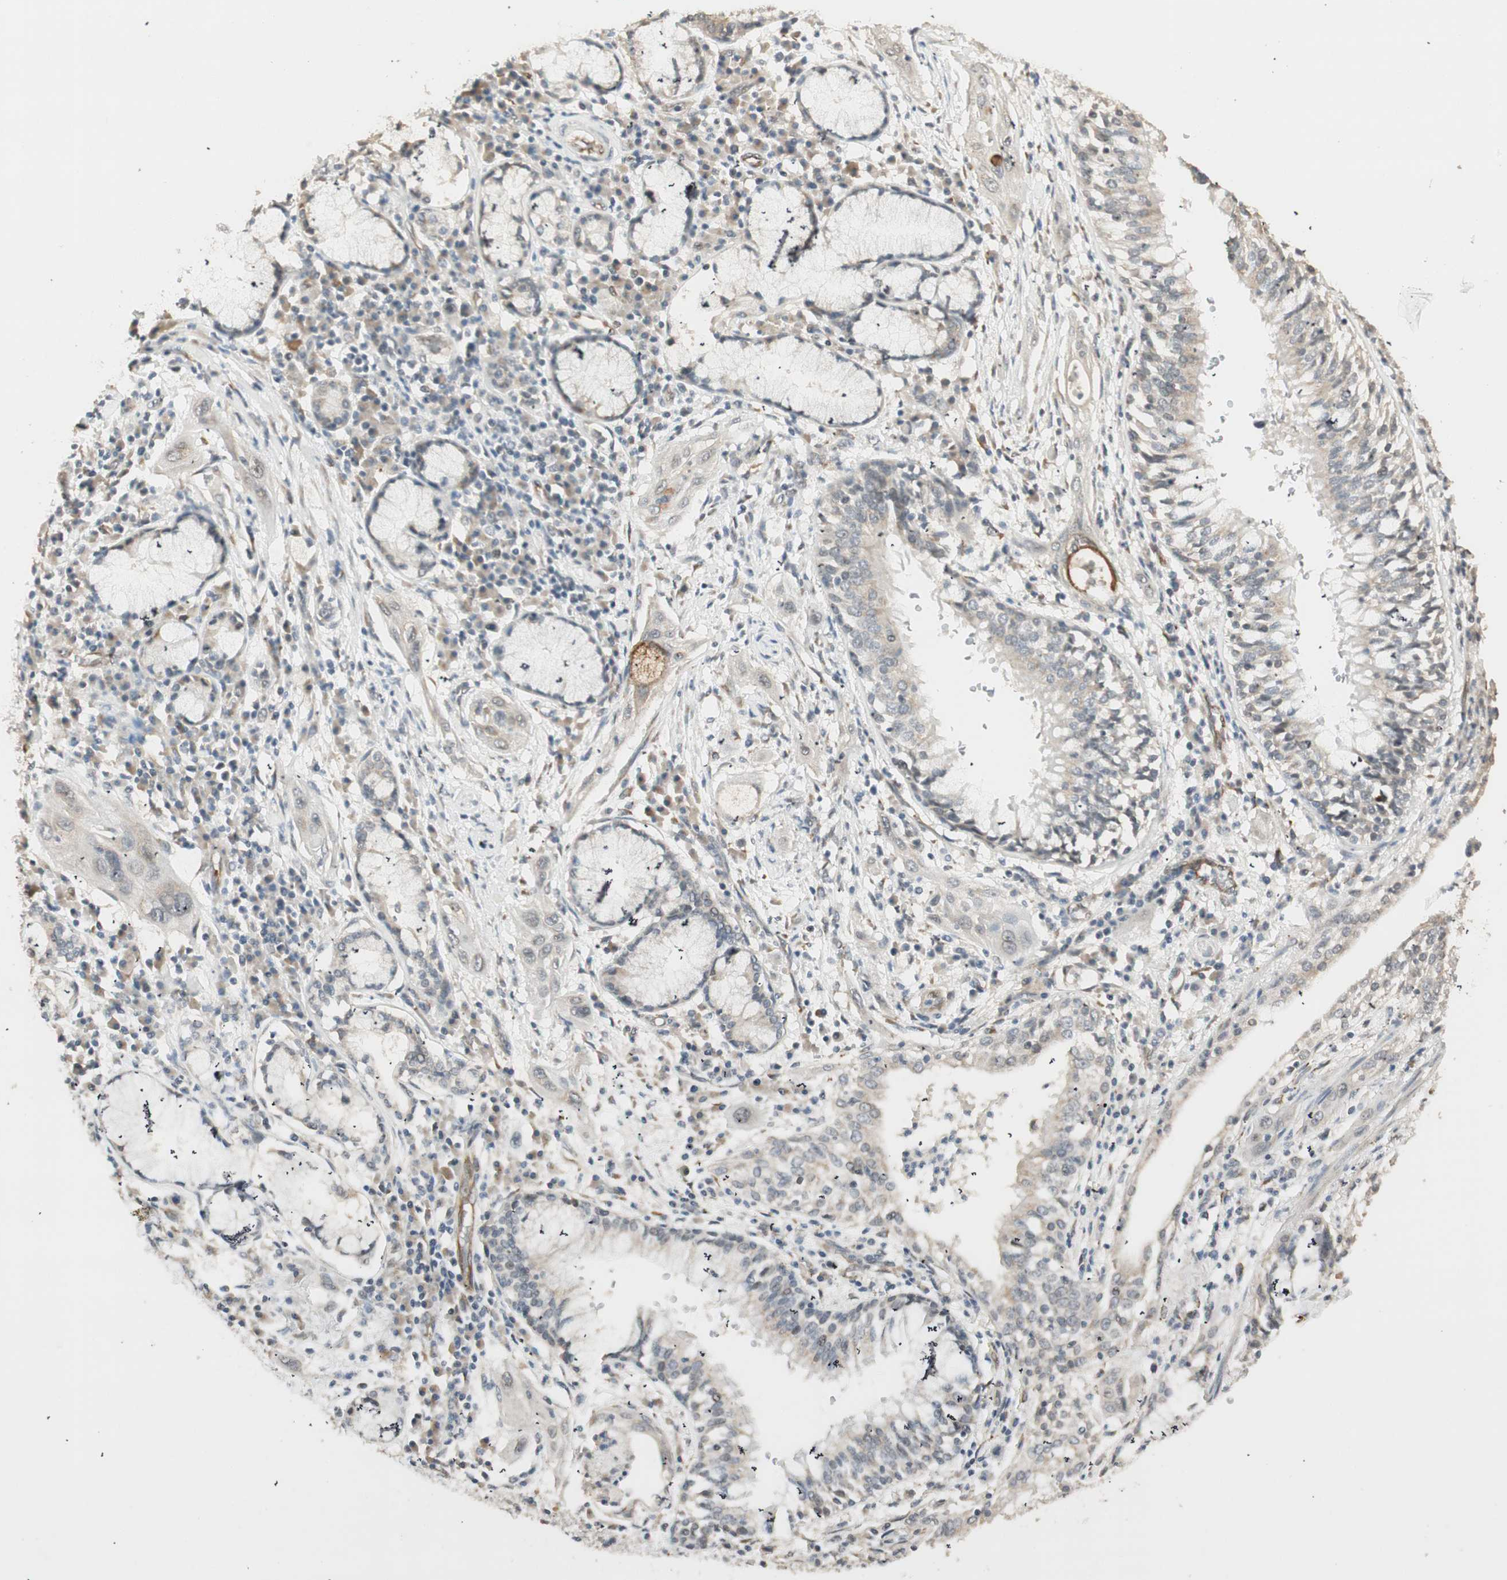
{"staining": {"intensity": "weak", "quantity": "<25%", "location": "cytoplasmic/membranous"}, "tissue": "lung cancer", "cell_type": "Tumor cells", "image_type": "cancer", "snomed": [{"axis": "morphology", "description": "Squamous cell carcinoma, NOS"}, {"axis": "topography", "description": "Lung"}], "caption": "Tumor cells are negative for brown protein staining in squamous cell carcinoma (lung).", "gene": "TASOR", "patient": {"sex": "female", "age": 47}}